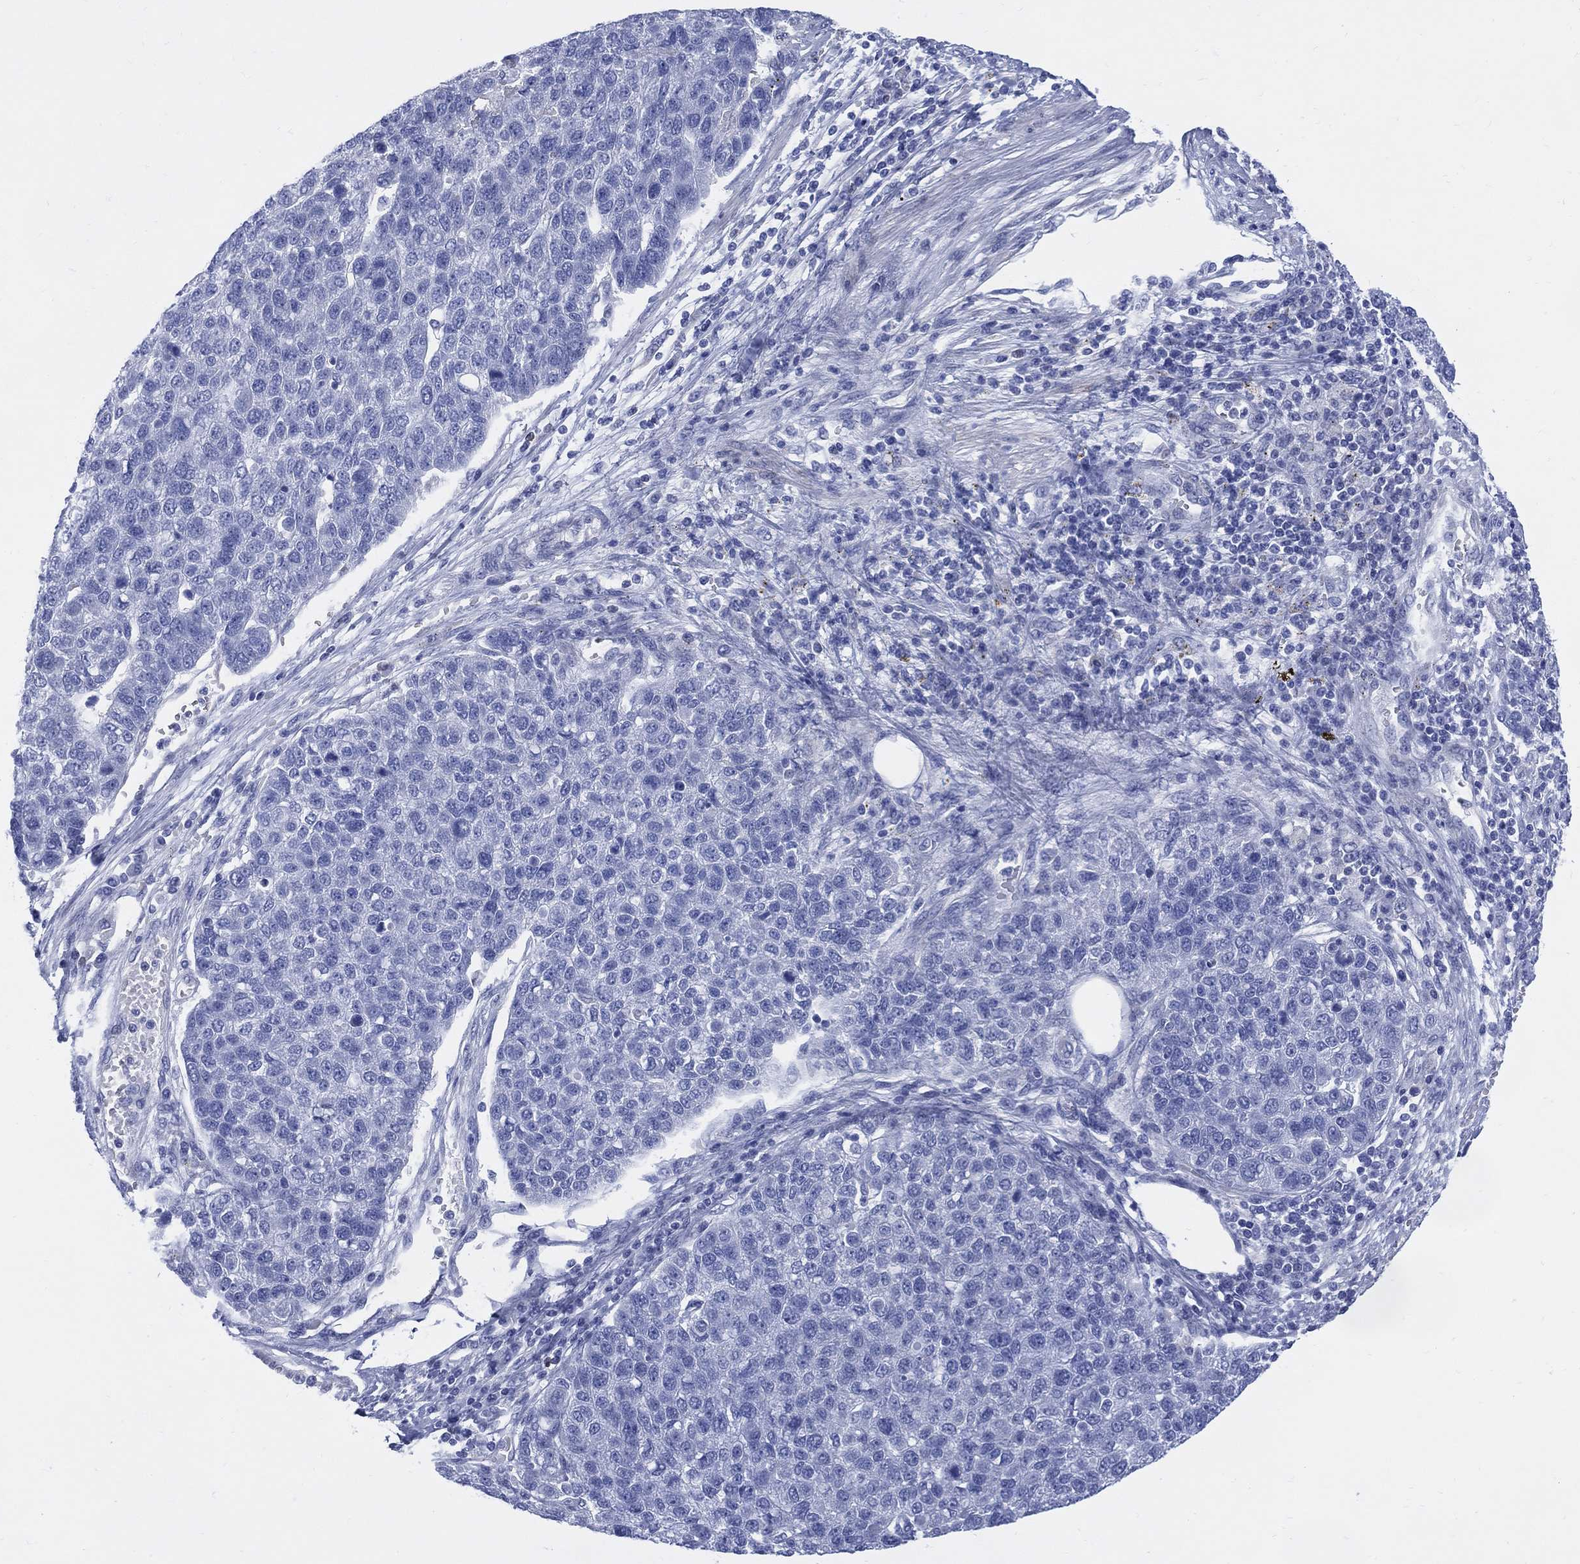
{"staining": {"intensity": "negative", "quantity": "none", "location": "none"}, "tissue": "pancreatic cancer", "cell_type": "Tumor cells", "image_type": "cancer", "snomed": [{"axis": "morphology", "description": "Adenocarcinoma, NOS"}, {"axis": "topography", "description": "Pancreas"}], "caption": "Protein analysis of pancreatic adenocarcinoma exhibits no significant expression in tumor cells.", "gene": "DDI1", "patient": {"sex": "female", "age": 61}}